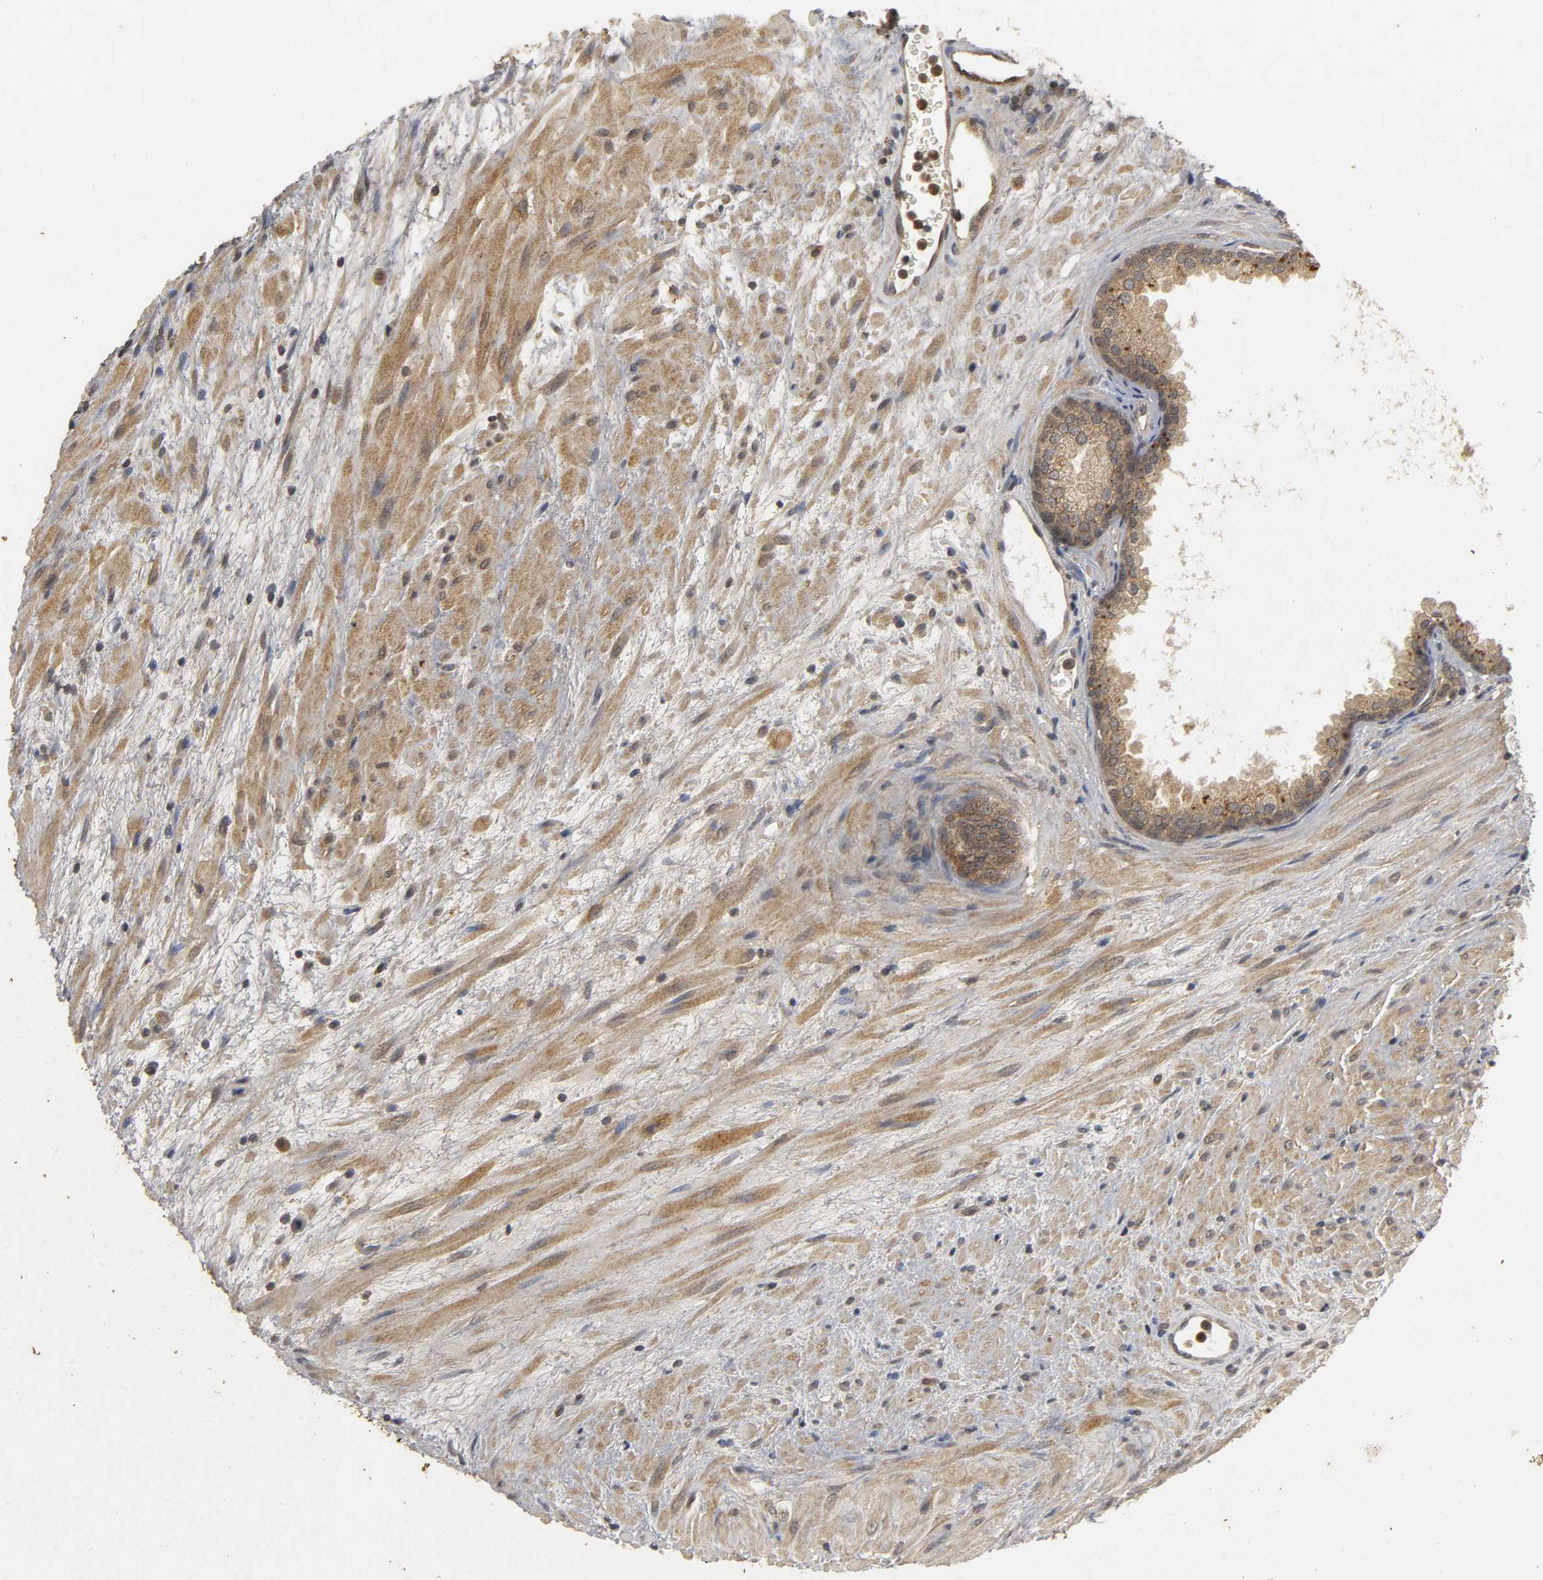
{"staining": {"intensity": "moderate", "quantity": ">75%", "location": "cytoplasmic/membranous"}, "tissue": "prostate", "cell_type": "Glandular cells", "image_type": "normal", "snomed": [{"axis": "morphology", "description": "Normal tissue, NOS"}, {"axis": "topography", "description": "Prostate"}], "caption": "Protein analysis of benign prostate exhibits moderate cytoplasmic/membranous staining in about >75% of glandular cells. Nuclei are stained in blue.", "gene": "TRAF6", "patient": {"sex": "male", "age": 76}}